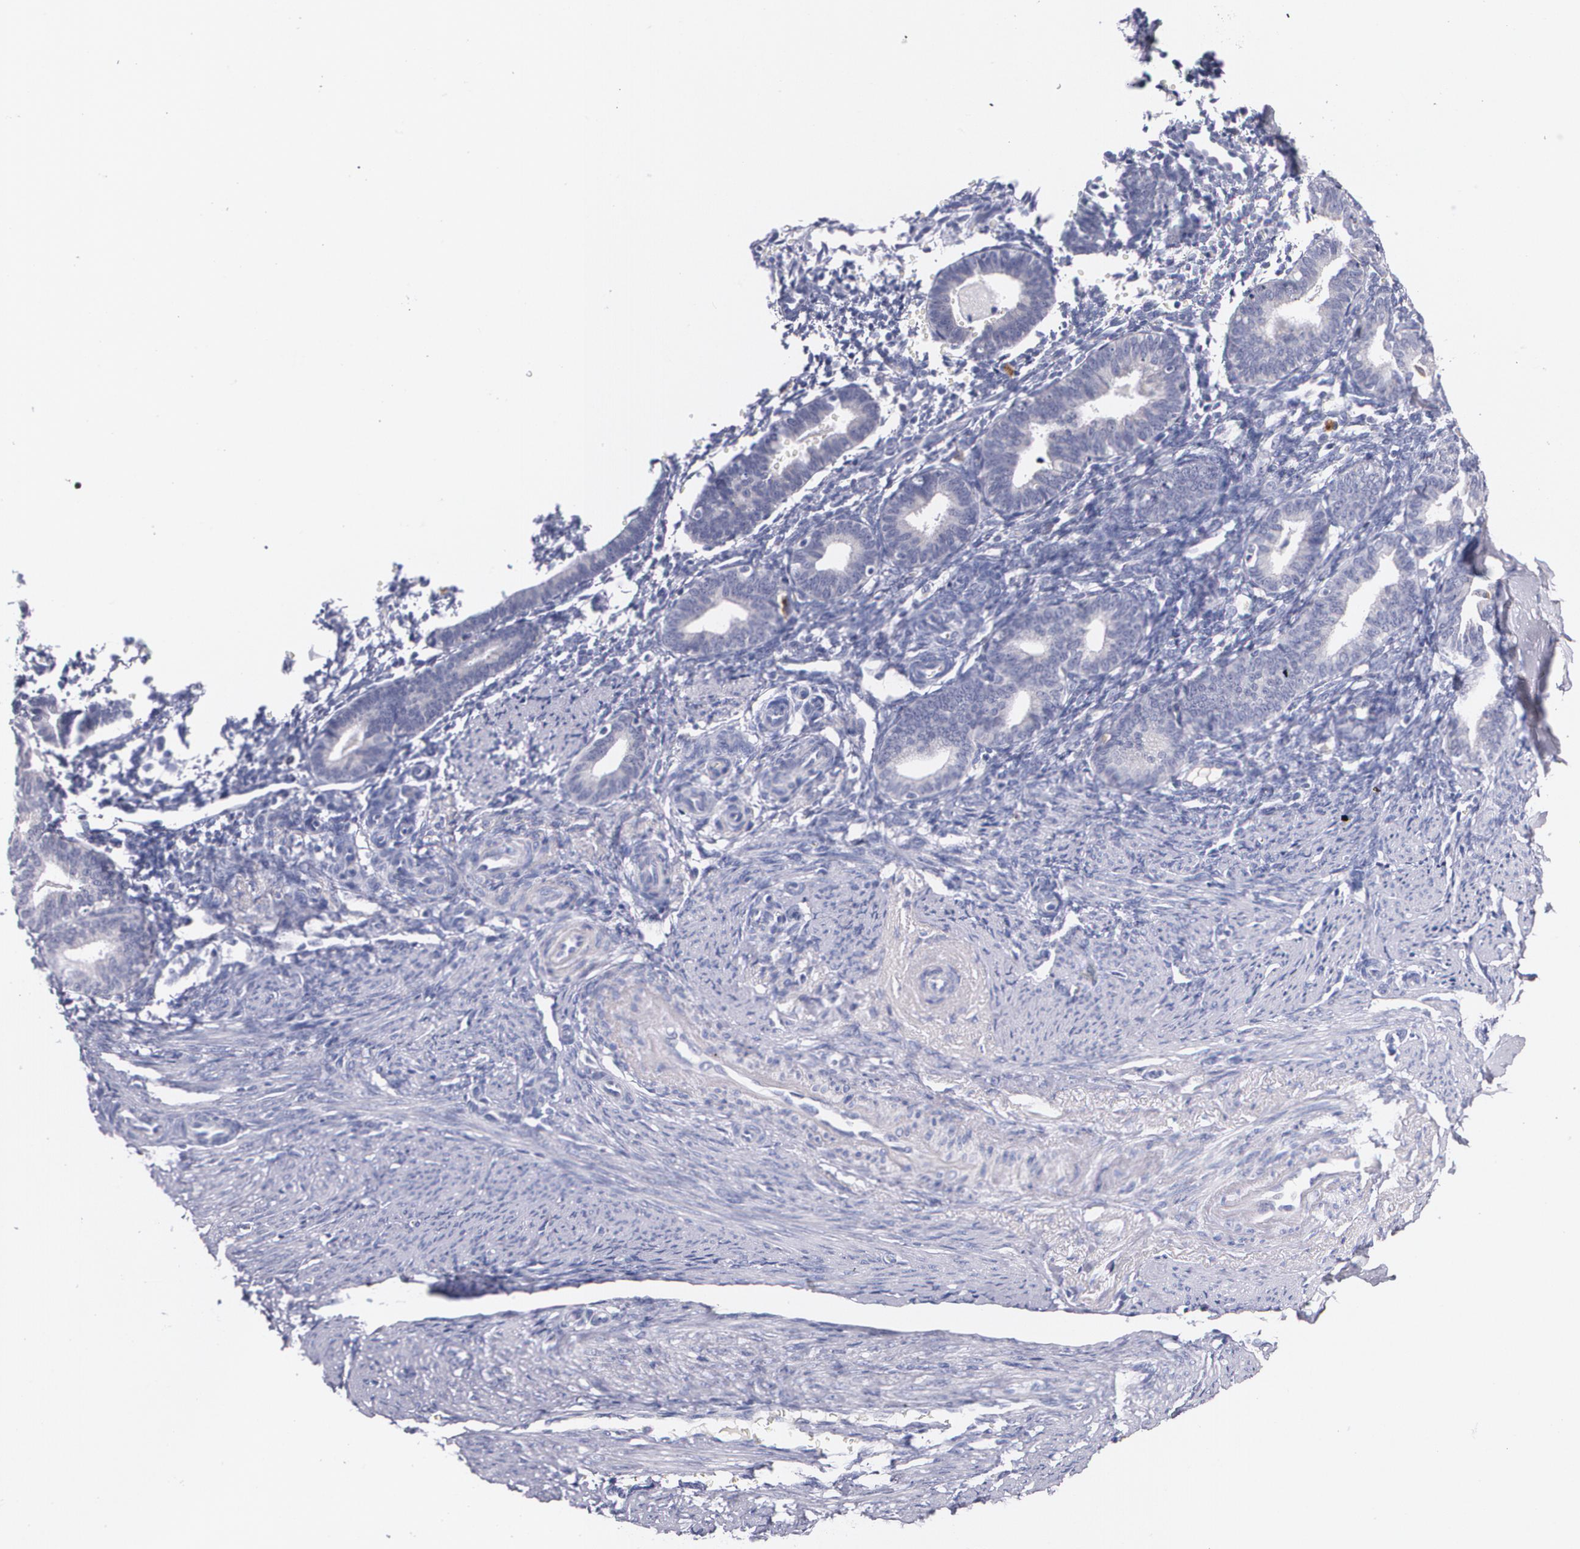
{"staining": {"intensity": "negative", "quantity": "none", "location": "none"}, "tissue": "endometrium", "cell_type": "Cells in endometrial stroma", "image_type": "normal", "snomed": [{"axis": "morphology", "description": "Normal tissue, NOS"}, {"axis": "topography", "description": "Endometrium"}], "caption": "IHC histopathology image of normal endometrium stained for a protein (brown), which demonstrates no expression in cells in endometrial stroma.", "gene": "HMMR", "patient": {"sex": "female", "age": 61}}